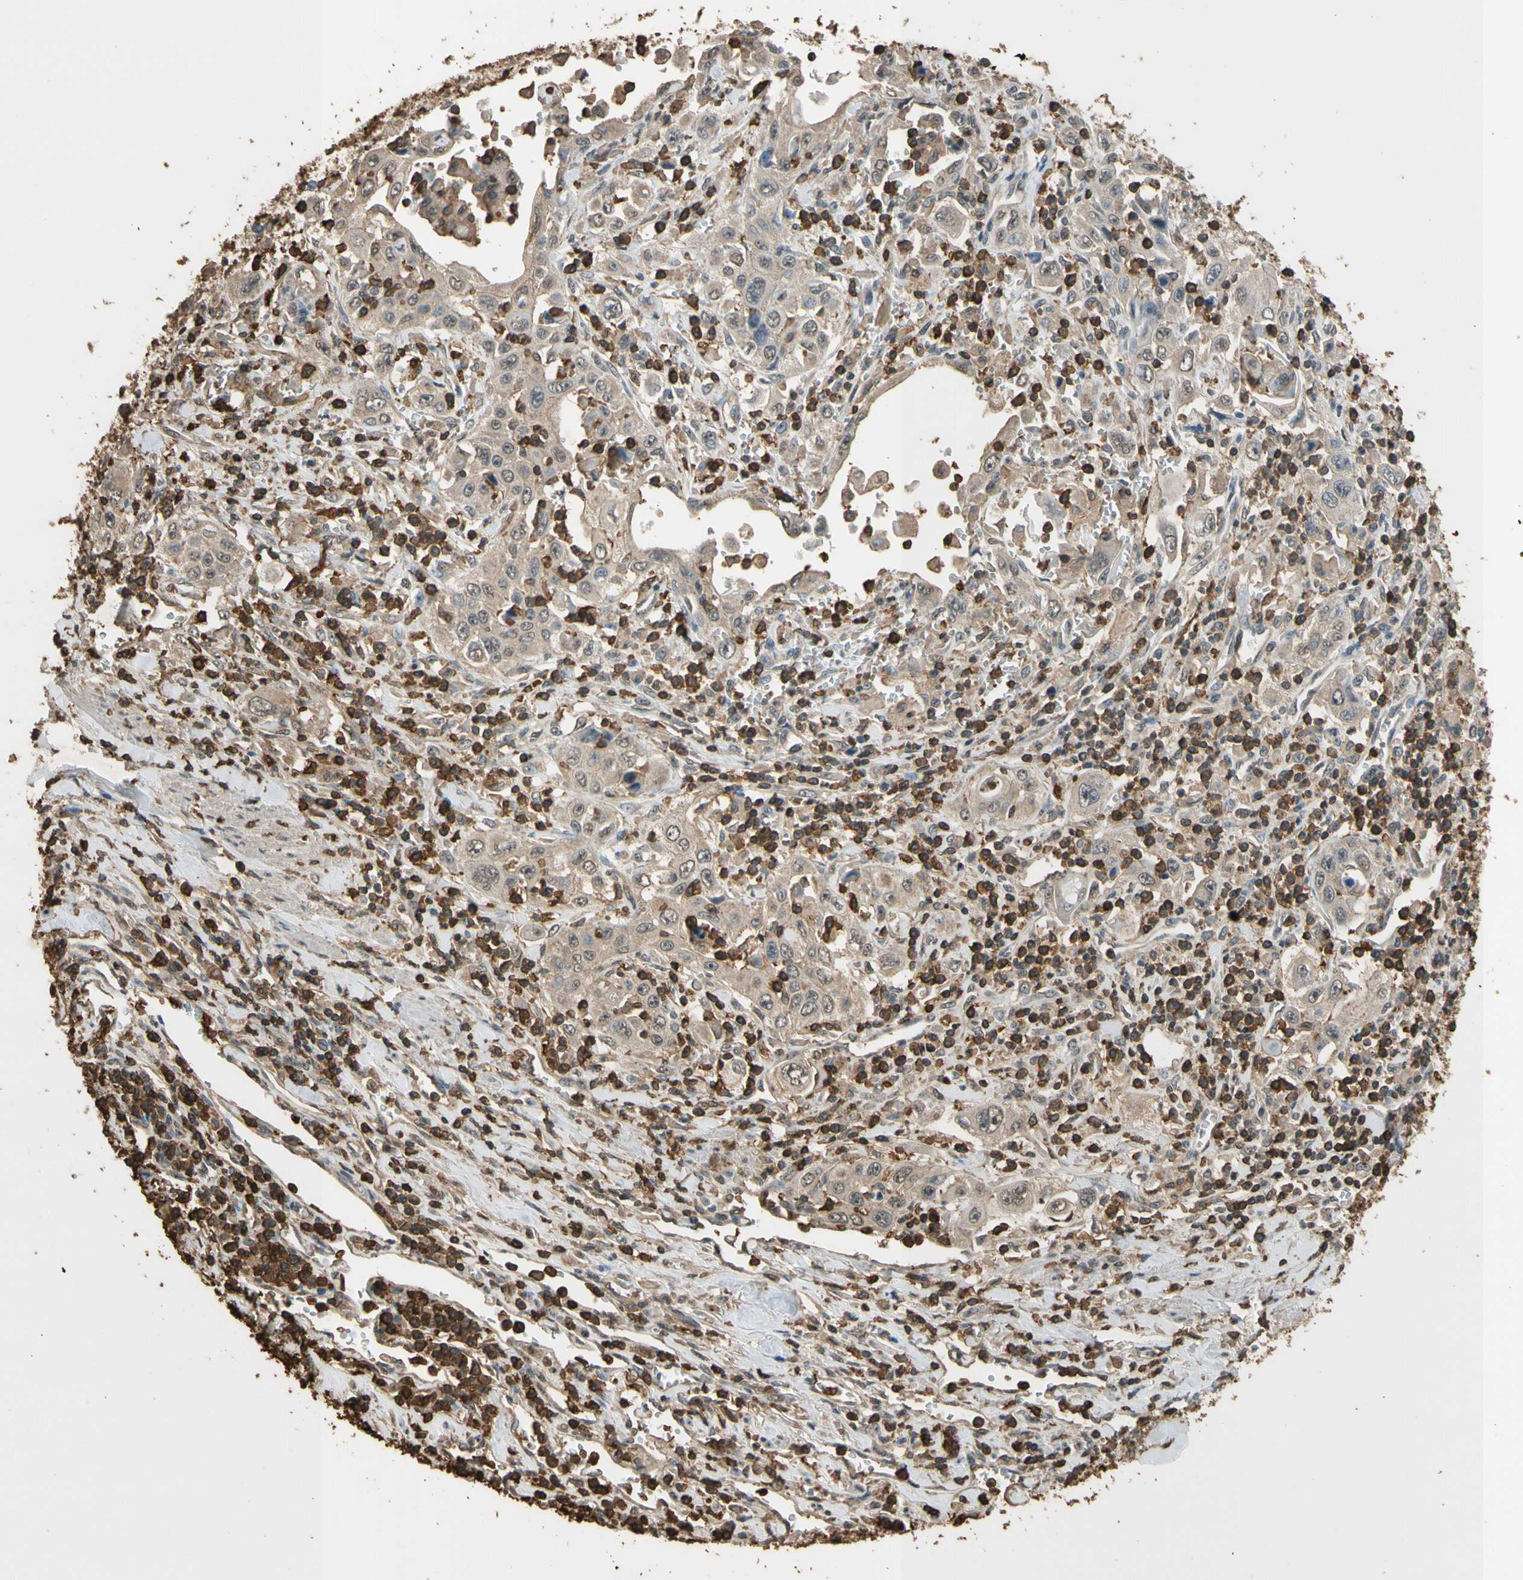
{"staining": {"intensity": "weak", "quantity": ">75%", "location": "cytoplasmic/membranous"}, "tissue": "pancreatic cancer", "cell_type": "Tumor cells", "image_type": "cancer", "snomed": [{"axis": "morphology", "description": "Adenocarcinoma, NOS"}, {"axis": "topography", "description": "Pancreas"}], "caption": "The micrograph exhibits a brown stain indicating the presence of a protein in the cytoplasmic/membranous of tumor cells in pancreatic cancer (adenocarcinoma).", "gene": "TNFSF13B", "patient": {"sex": "male", "age": 70}}